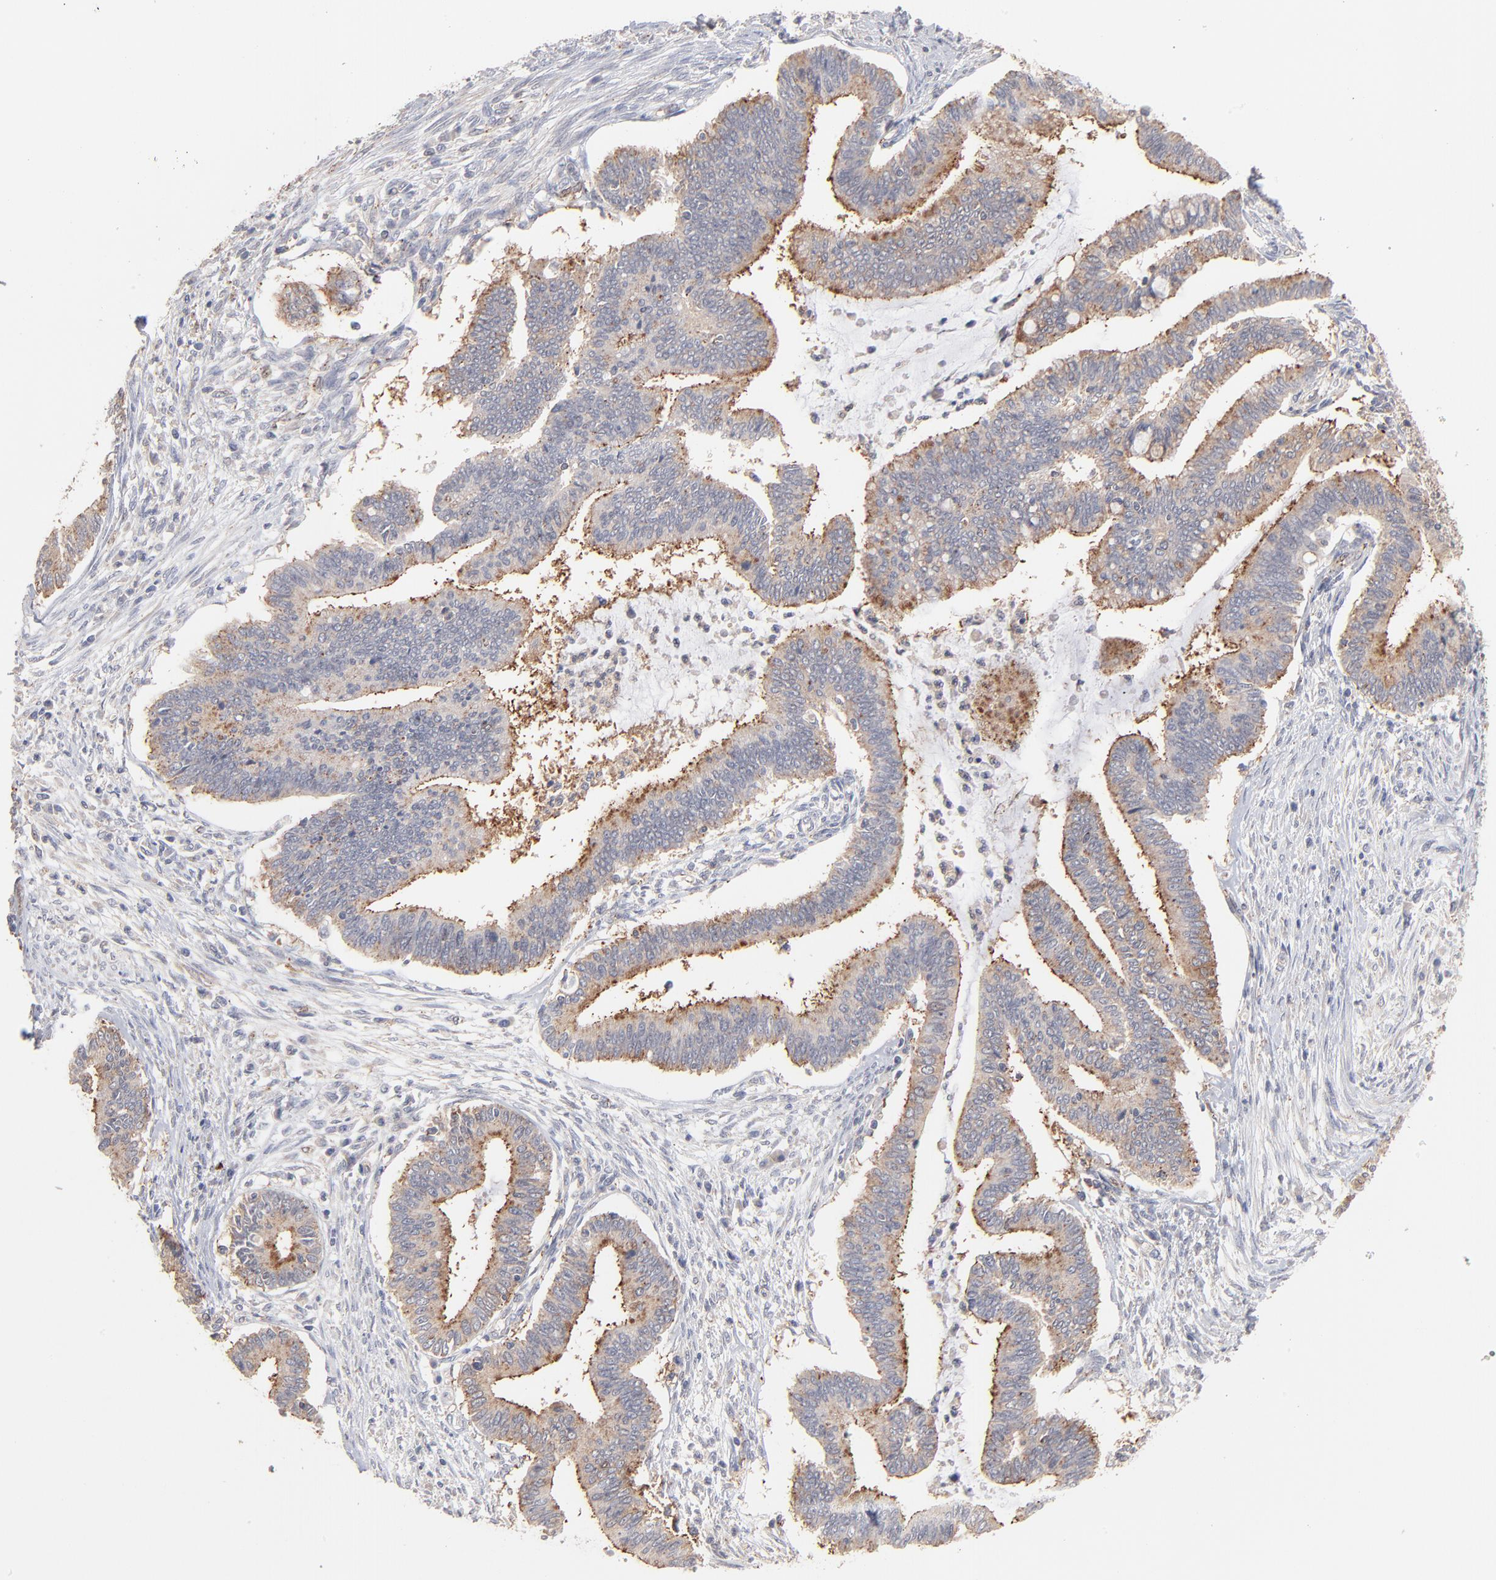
{"staining": {"intensity": "moderate", "quantity": ">75%", "location": "cytoplasmic/membranous"}, "tissue": "cervical cancer", "cell_type": "Tumor cells", "image_type": "cancer", "snomed": [{"axis": "morphology", "description": "Adenocarcinoma, NOS"}, {"axis": "topography", "description": "Cervix"}], "caption": "Moderate cytoplasmic/membranous positivity for a protein is identified in approximately >75% of tumor cells of adenocarcinoma (cervical) using immunohistochemistry.", "gene": "IVNS1ABP", "patient": {"sex": "female", "age": 36}}